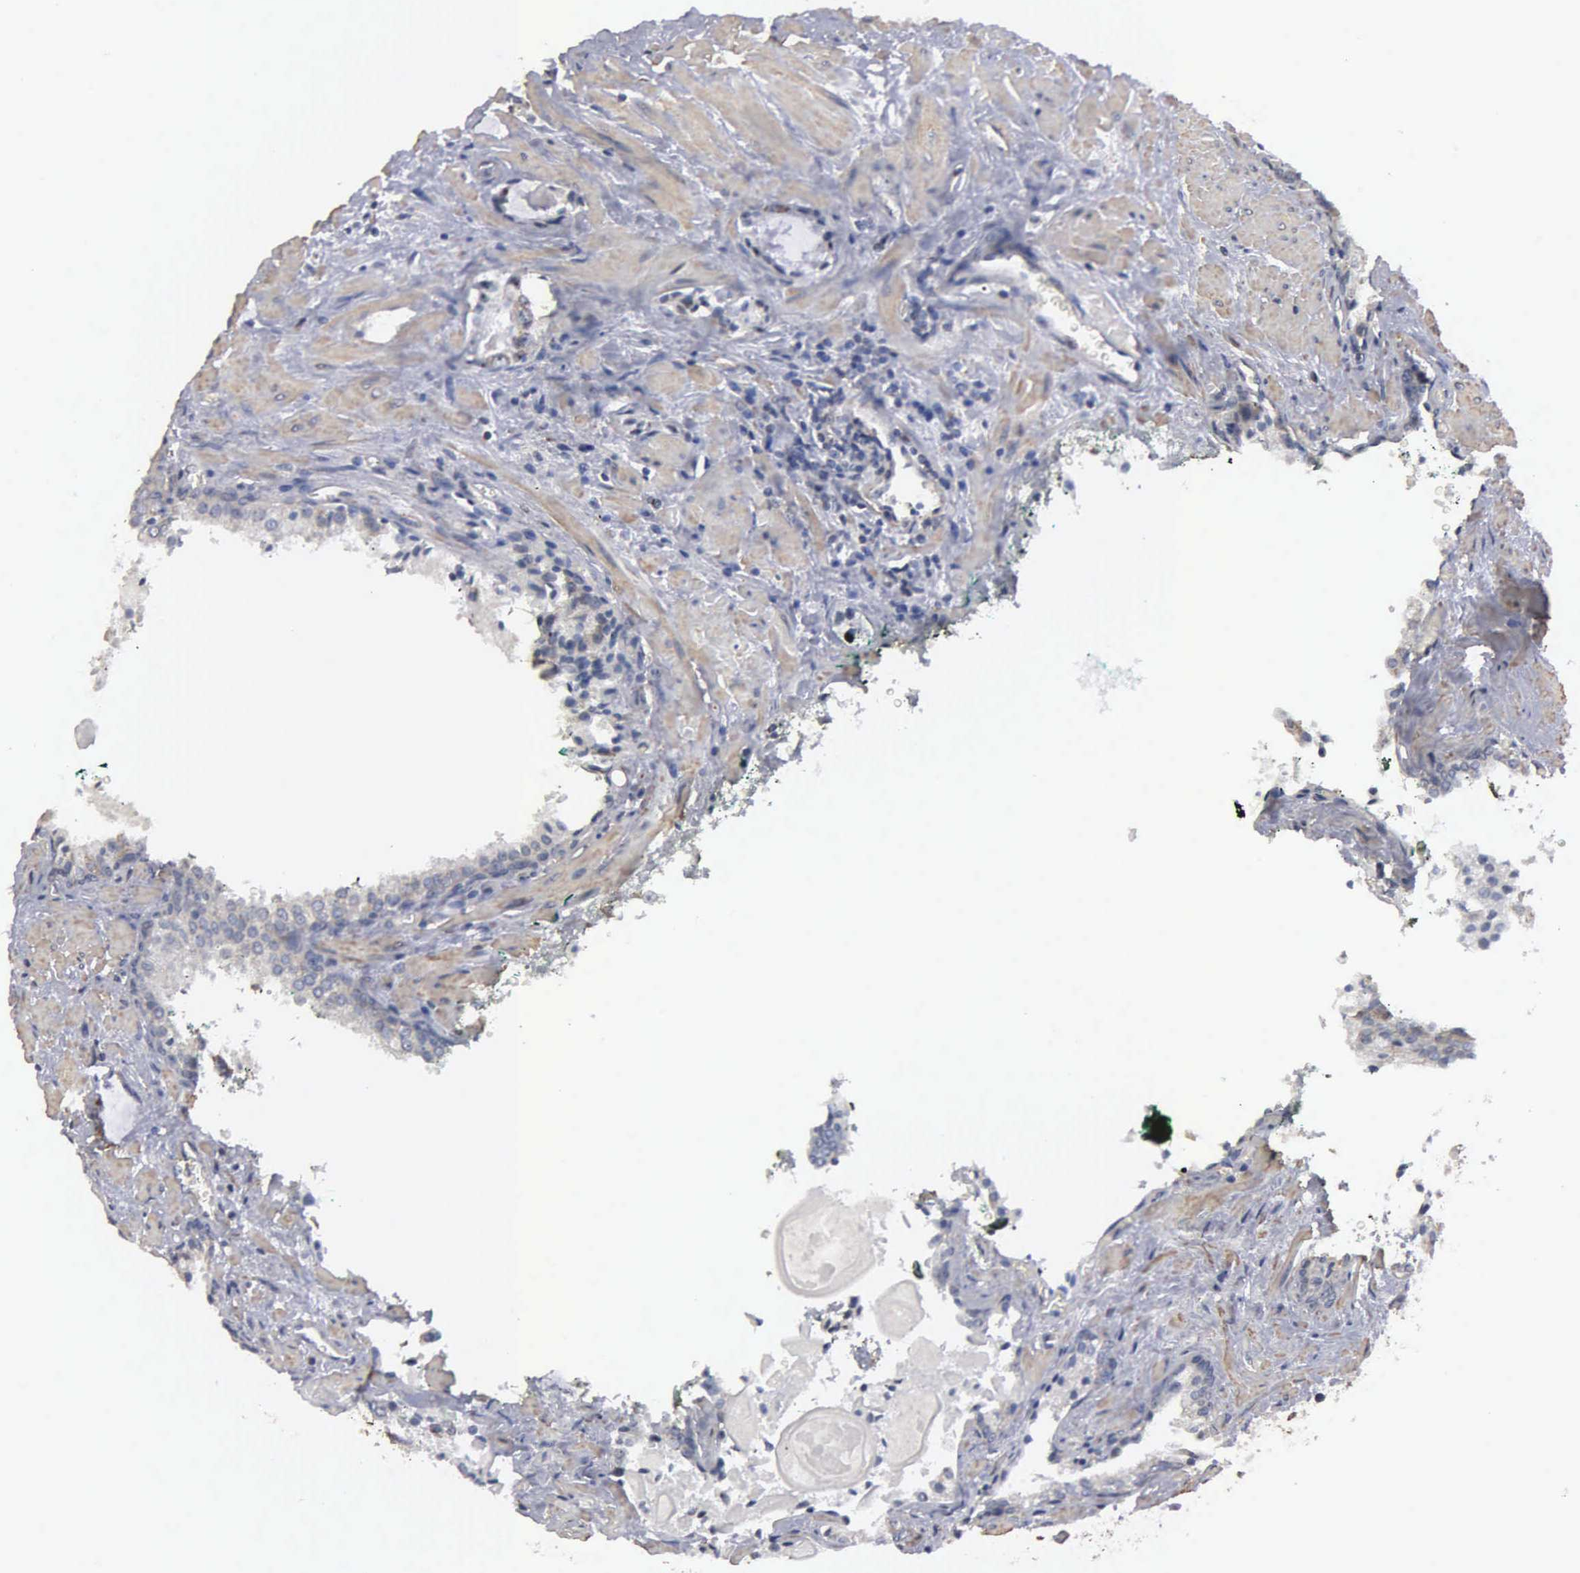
{"staining": {"intensity": "negative", "quantity": "none", "location": "none"}, "tissue": "prostate cancer", "cell_type": "Tumor cells", "image_type": "cancer", "snomed": [{"axis": "morphology", "description": "Adenocarcinoma, Medium grade"}, {"axis": "topography", "description": "Prostate"}], "caption": "There is no significant expression in tumor cells of adenocarcinoma (medium-grade) (prostate). (Stains: DAB (3,3'-diaminobenzidine) immunohistochemistry with hematoxylin counter stain, Microscopy: brightfield microscopy at high magnification).", "gene": "NGDN", "patient": {"sex": "male", "age": 70}}